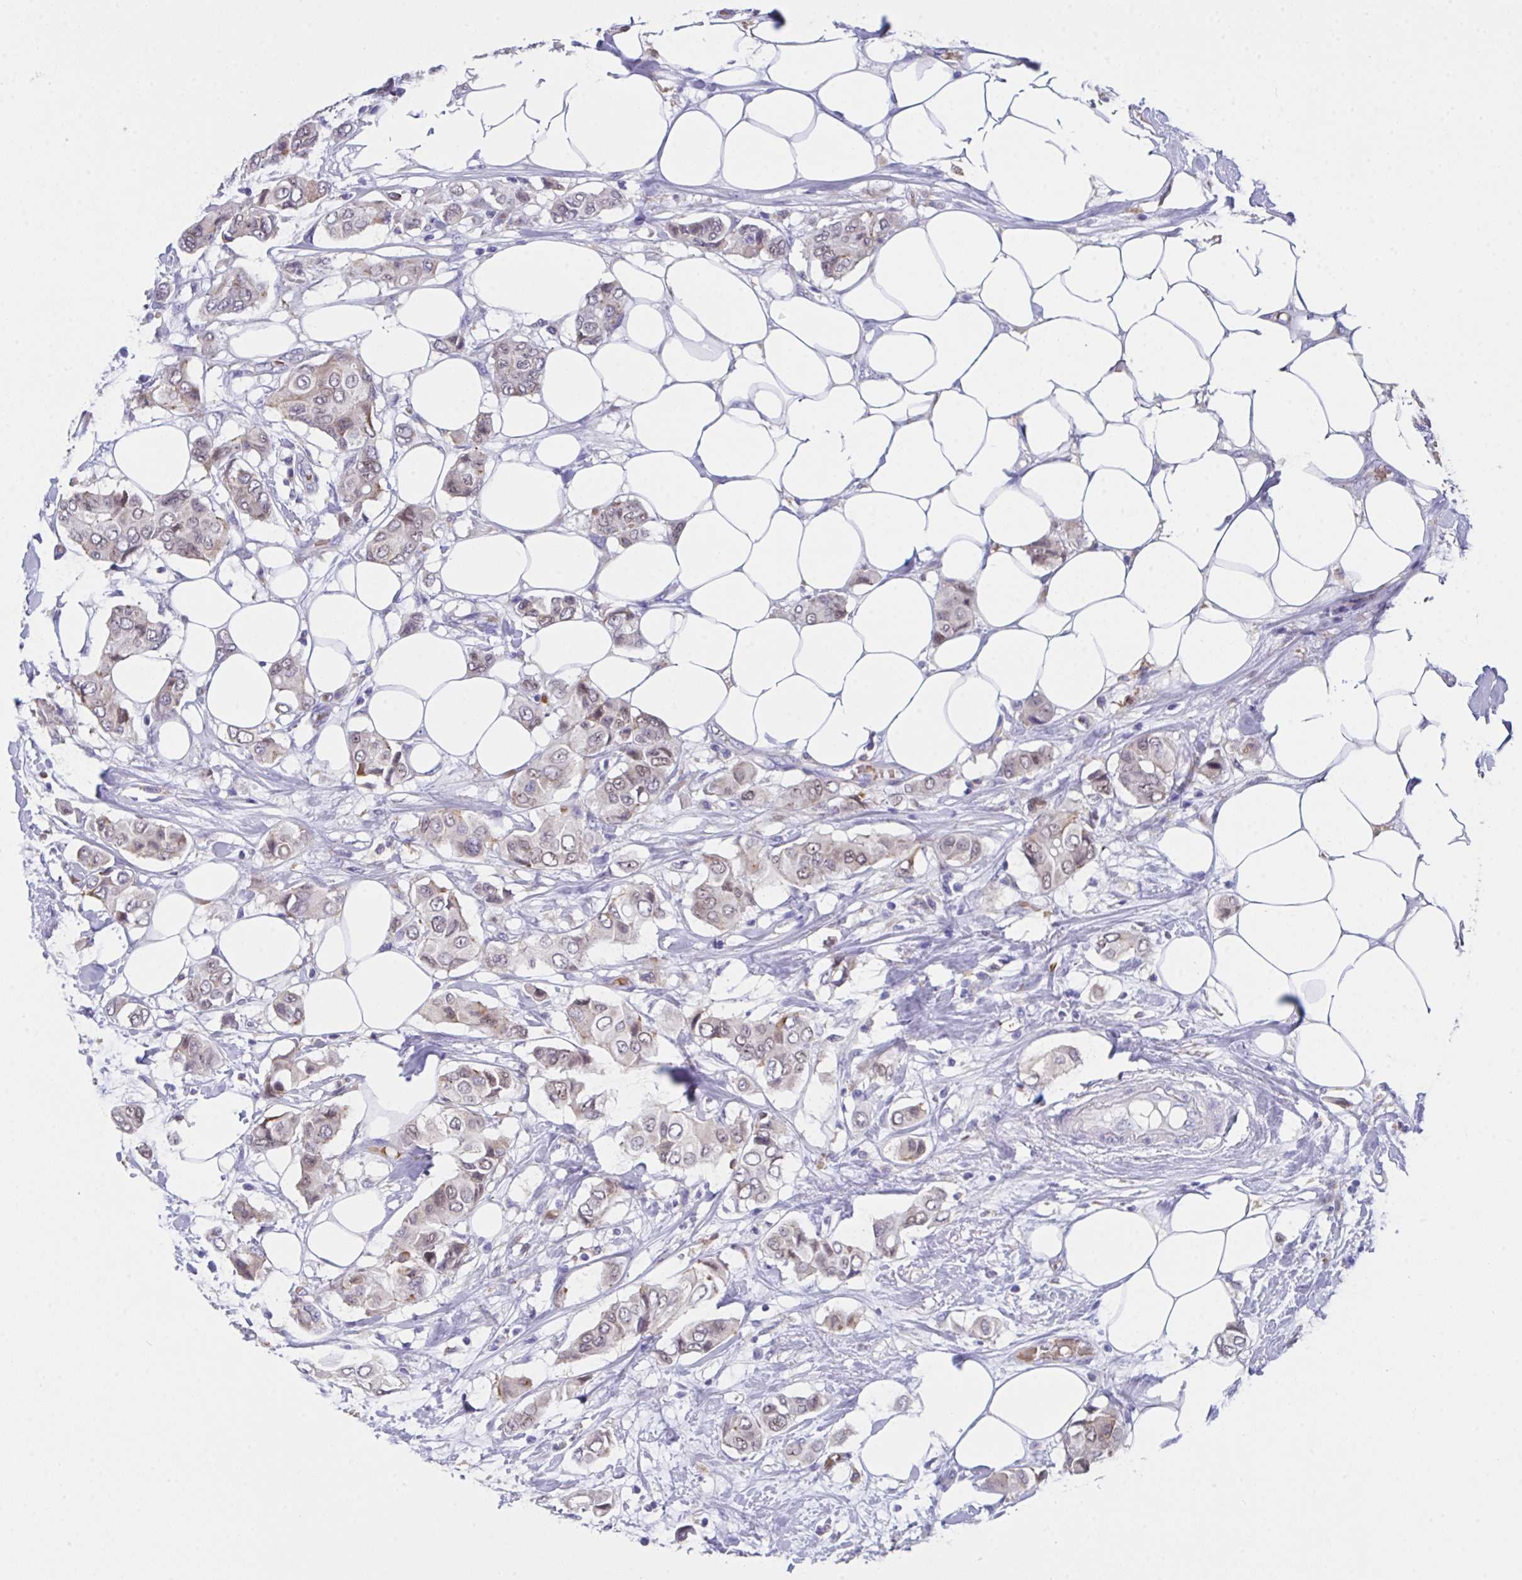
{"staining": {"intensity": "weak", "quantity": "25%-75%", "location": "cytoplasmic/membranous,nuclear"}, "tissue": "breast cancer", "cell_type": "Tumor cells", "image_type": "cancer", "snomed": [{"axis": "morphology", "description": "Lobular carcinoma"}, {"axis": "topography", "description": "Breast"}], "caption": "This micrograph demonstrates breast lobular carcinoma stained with IHC to label a protein in brown. The cytoplasmic/membranous and nuclear of tumor cells show weak positivity for the protein. Nuclei are counter-stained blue.", "gene": "TFAP2C", "patient": {"sex": "female", "age": 51}}